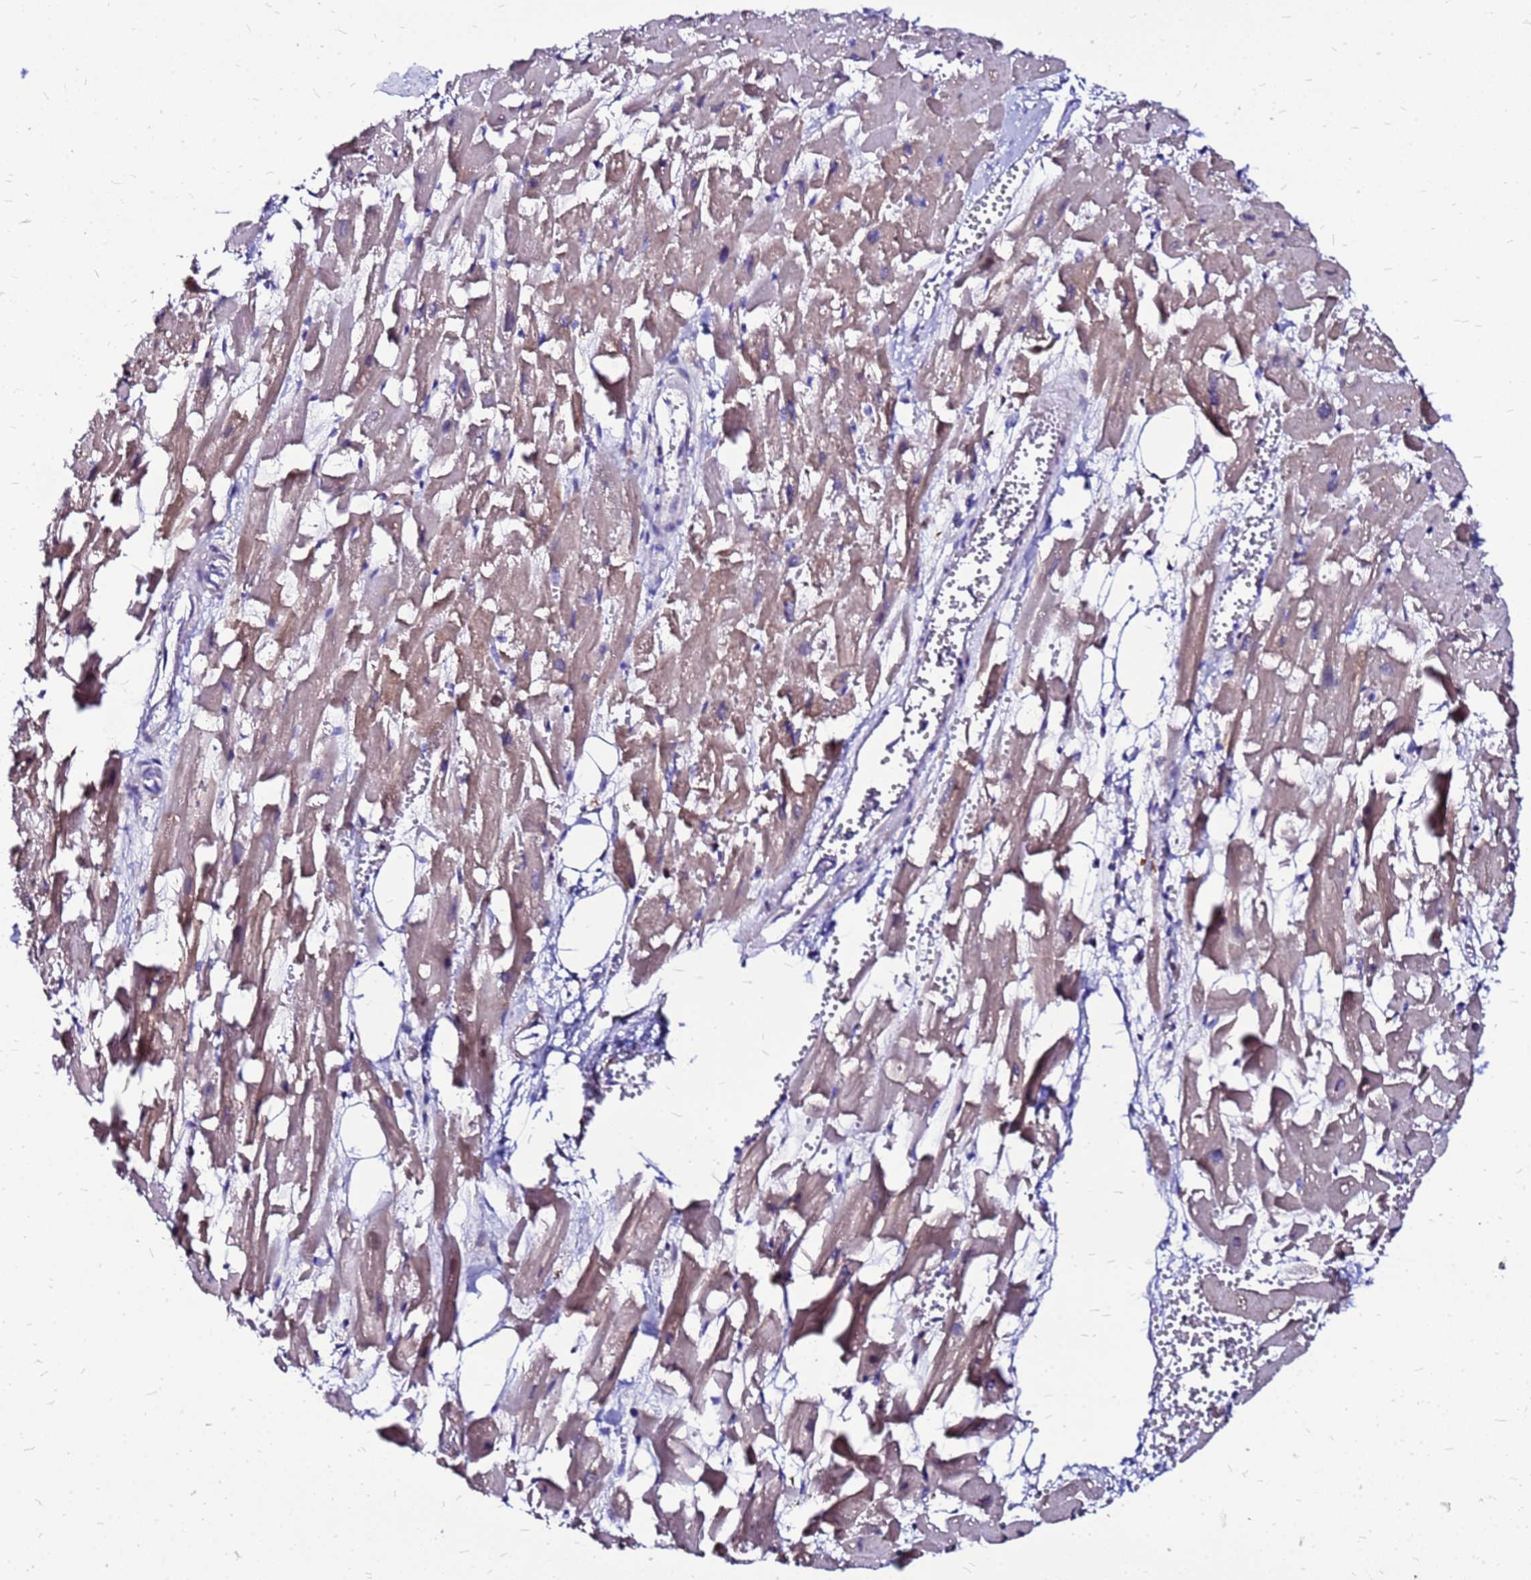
{"staining": {"intensity": "weak", "quantity": ">75%", "location": "cytoplasmic/membranous"}, "tissue": "heart muscle", "cell_type": "Cardiomyocytes", "image_type": "normal", "snomed": [{"axis": "morphology", "description": "Normal tissue, NOS"}, {"axis": "topography", "description": "Heart"}], "caption": "A brown stain labels weak cytoplasmic/membranous expression of a protein in cardiomyocytes of benign human heart muscle.", "gene": "ARHGEF35", "patient": {"sex": "female", "age": 64}}